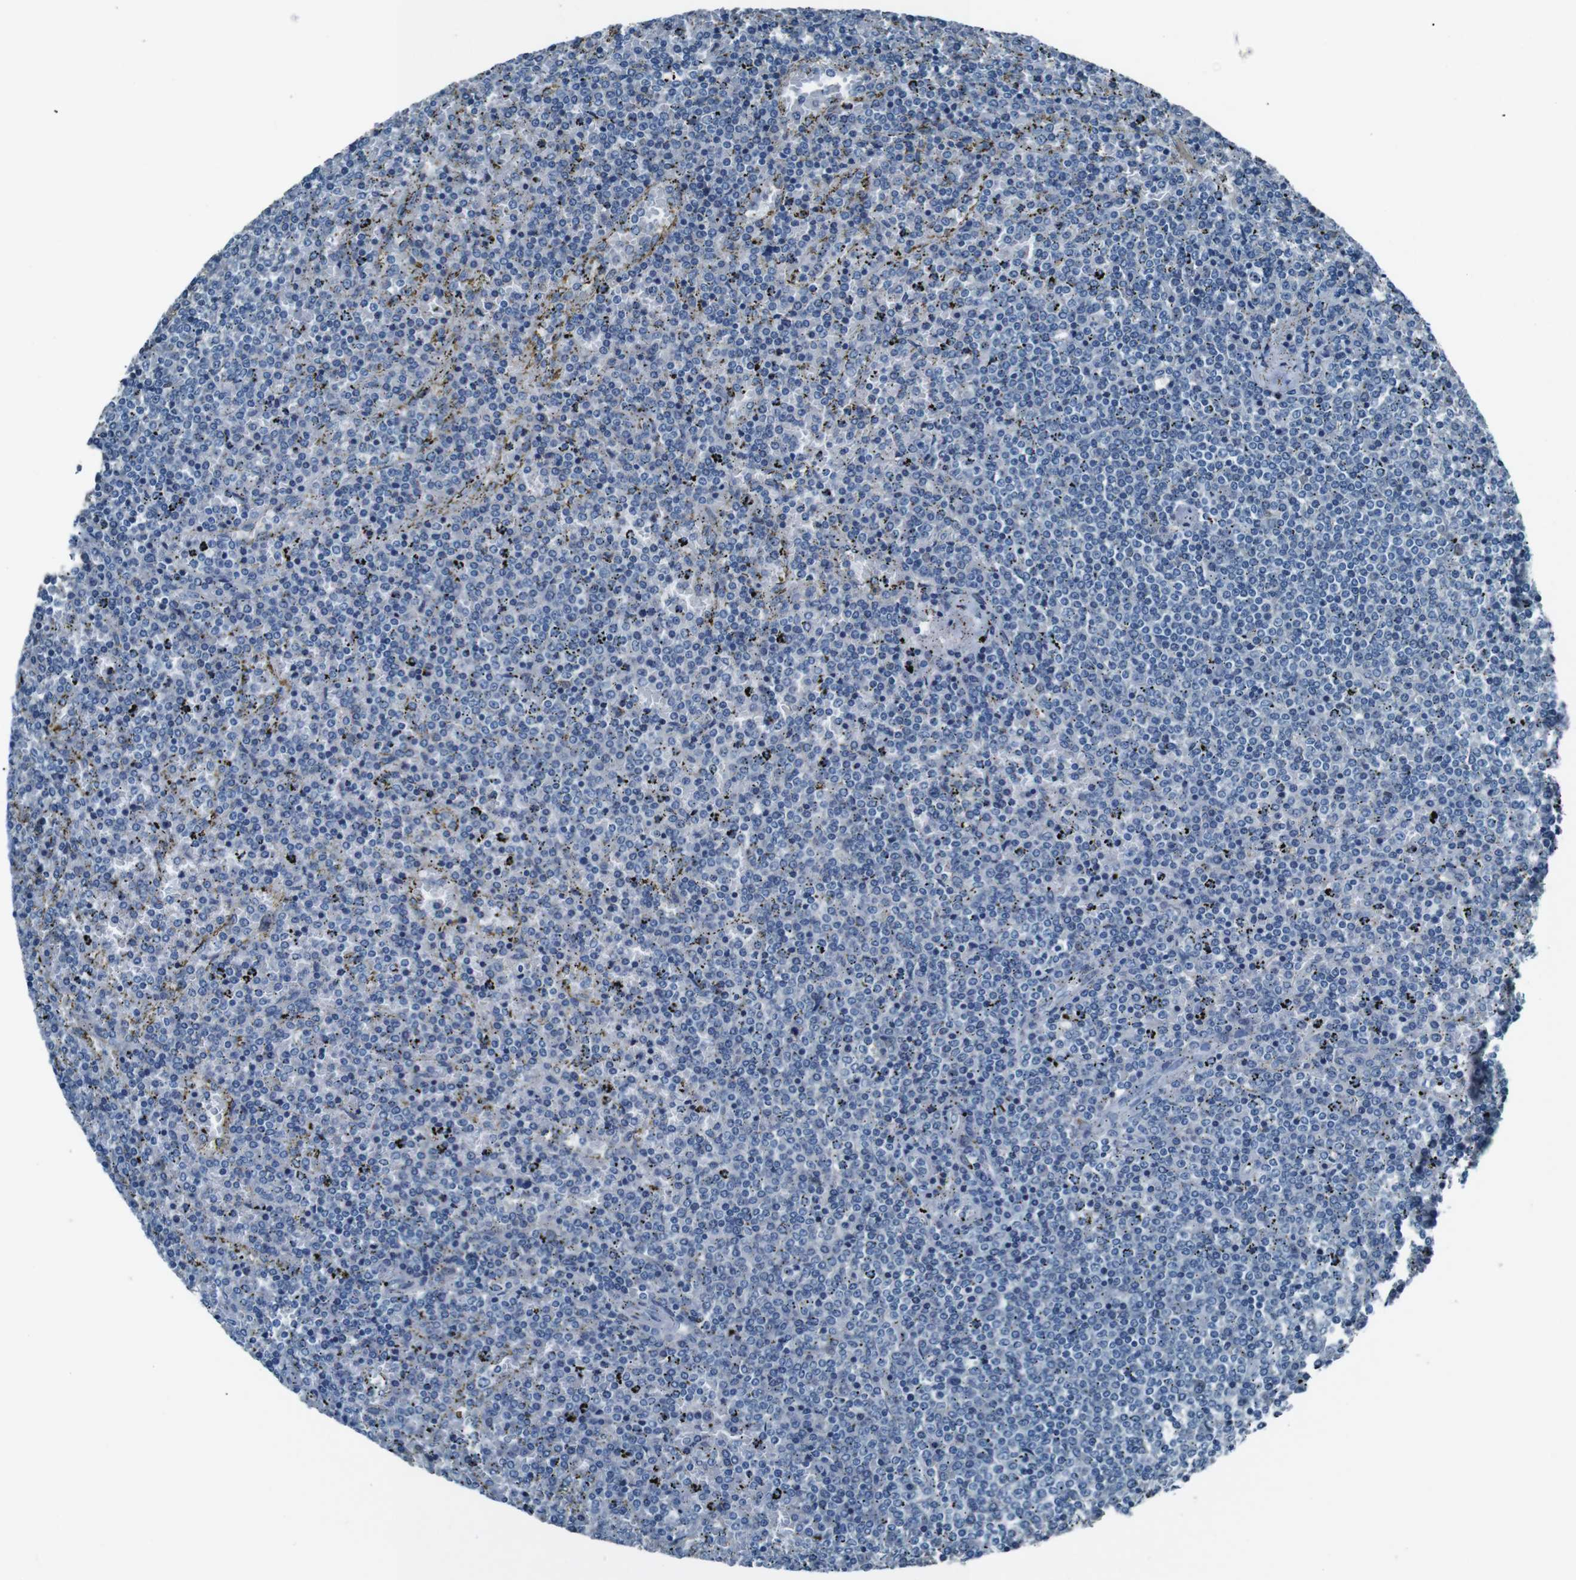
{"staining": {"intensity": "negative", "quantity": "none", "location": "none"}, "tissue": "lymphoma", "cell_type": "Tumor cells", "image_type": "cancer", "snomed": [{"axis": "morphology", "description": "Malignant lymphoma, non-Hodgkin's type, Low grade"}, {"axis": "topography", "description": "Spleen"}], "caption": "This micrograph is of low-grade malignant lymphoma, non-Hodgkin's type stained with immunohistochemistry to label a protein in brown with the nuclei are counter-stained blue. There is no positivity in tumor cells.", "gene": "LEP", "patient": {"sex": "female", "age": 77}}